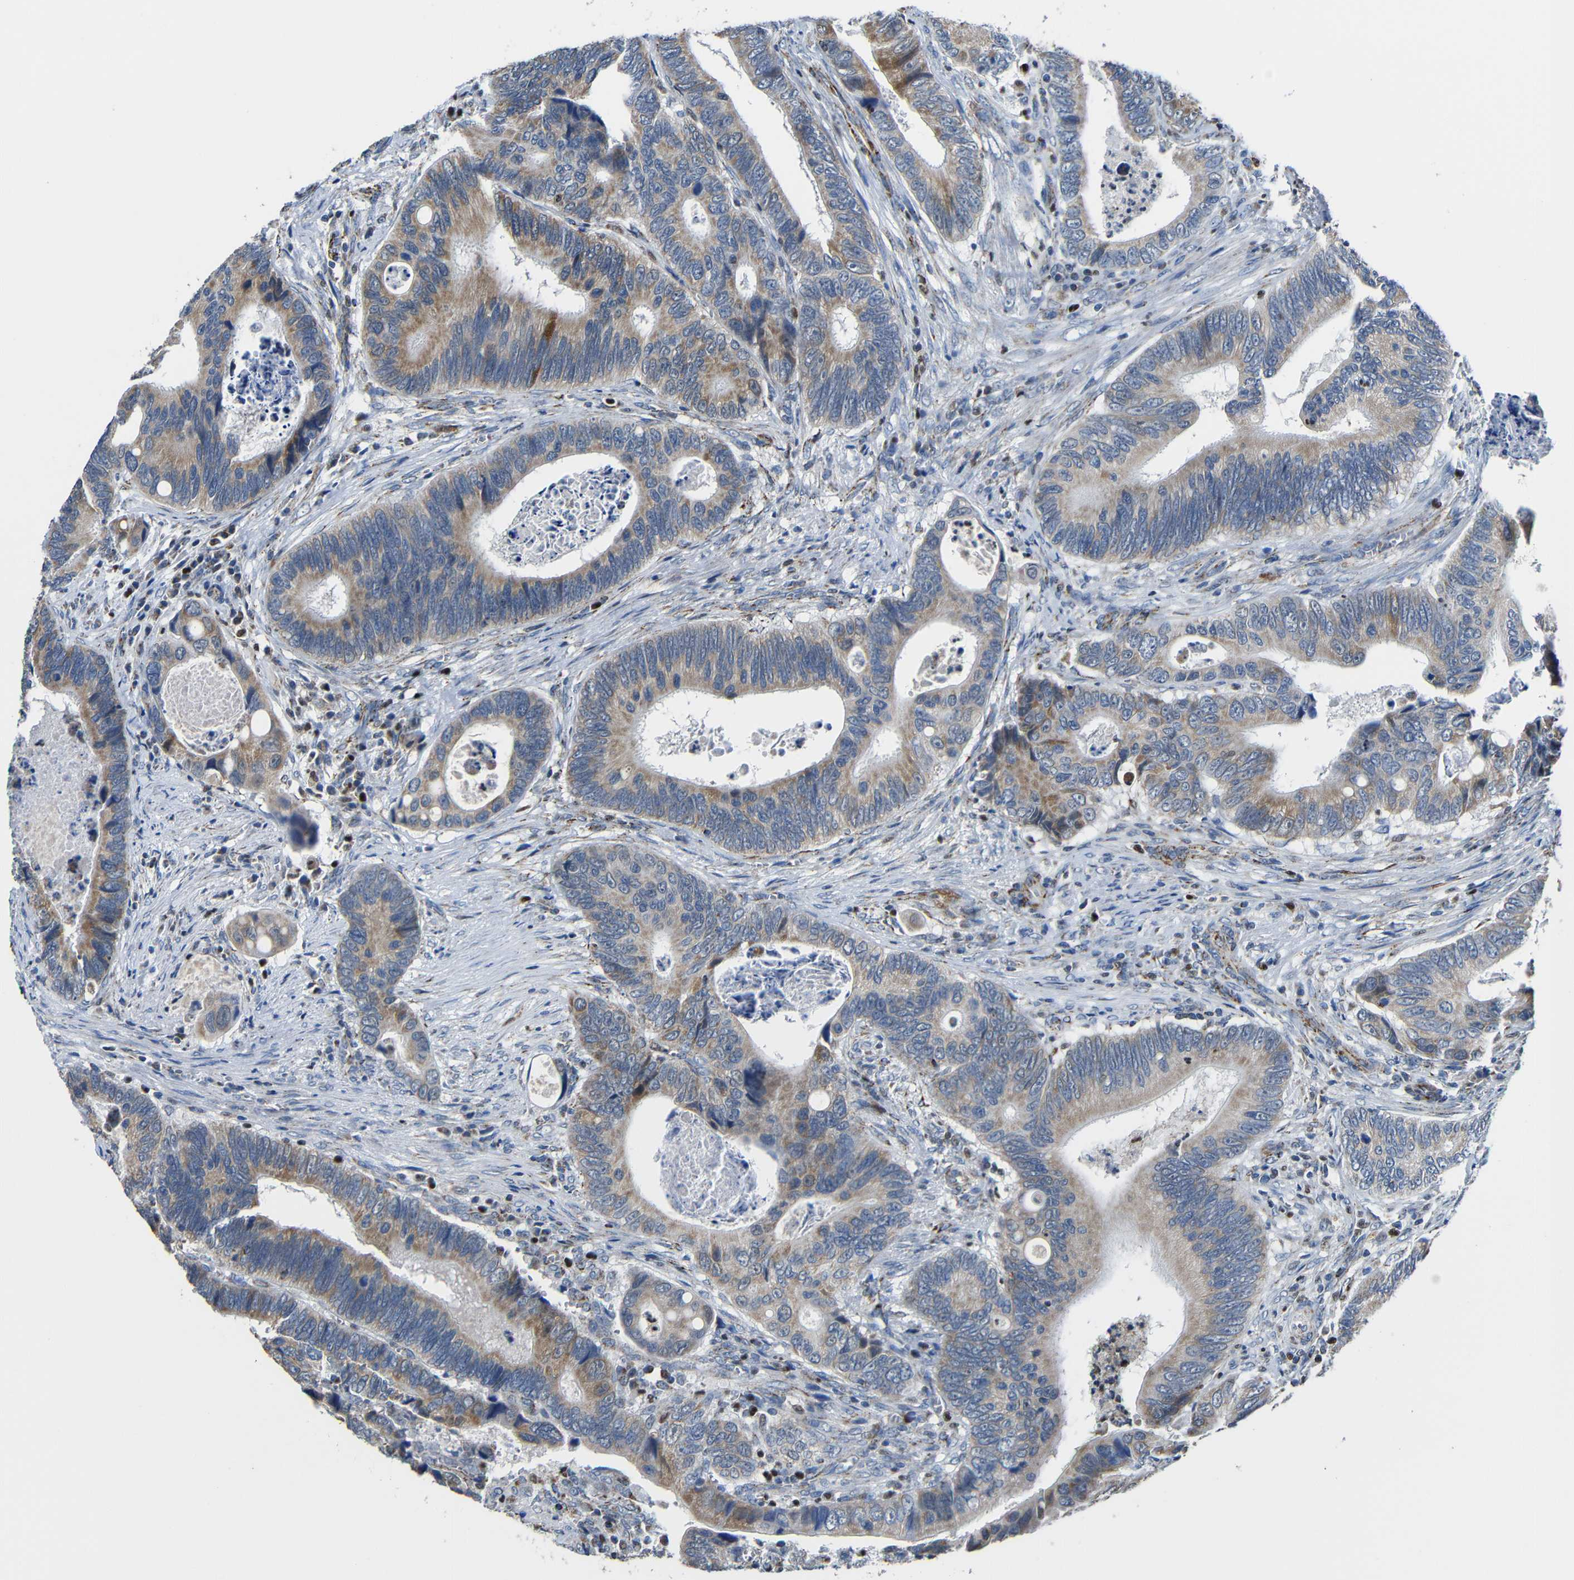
{"staining": {"intensity": "weak", "quantity": "25%-75%", "location": "cytoplasmic/membranous"}, "tissue": "colorectal cancer", "cell_type": "Tumor cells", "image_type": "cancer", "snomed": [{"axis": "morphology", "description": "Inflammation, NOS"}, {"axis": "morphology", "description": "Adenocarcinoma, NOS"}, {"axis": "topography", "description": "Colon"}], "caption": "High-magnification brightfield microscopy of colorectal cancer stained with DAB (brown) and counterstained with hematoxylin (blue). tumor cells exhibit weak cytoplasmic/membranous staining is appreciated in about25%-75% of cells.", "gene": "CA5B", "patient": {"sex": "male", "age": 72}}